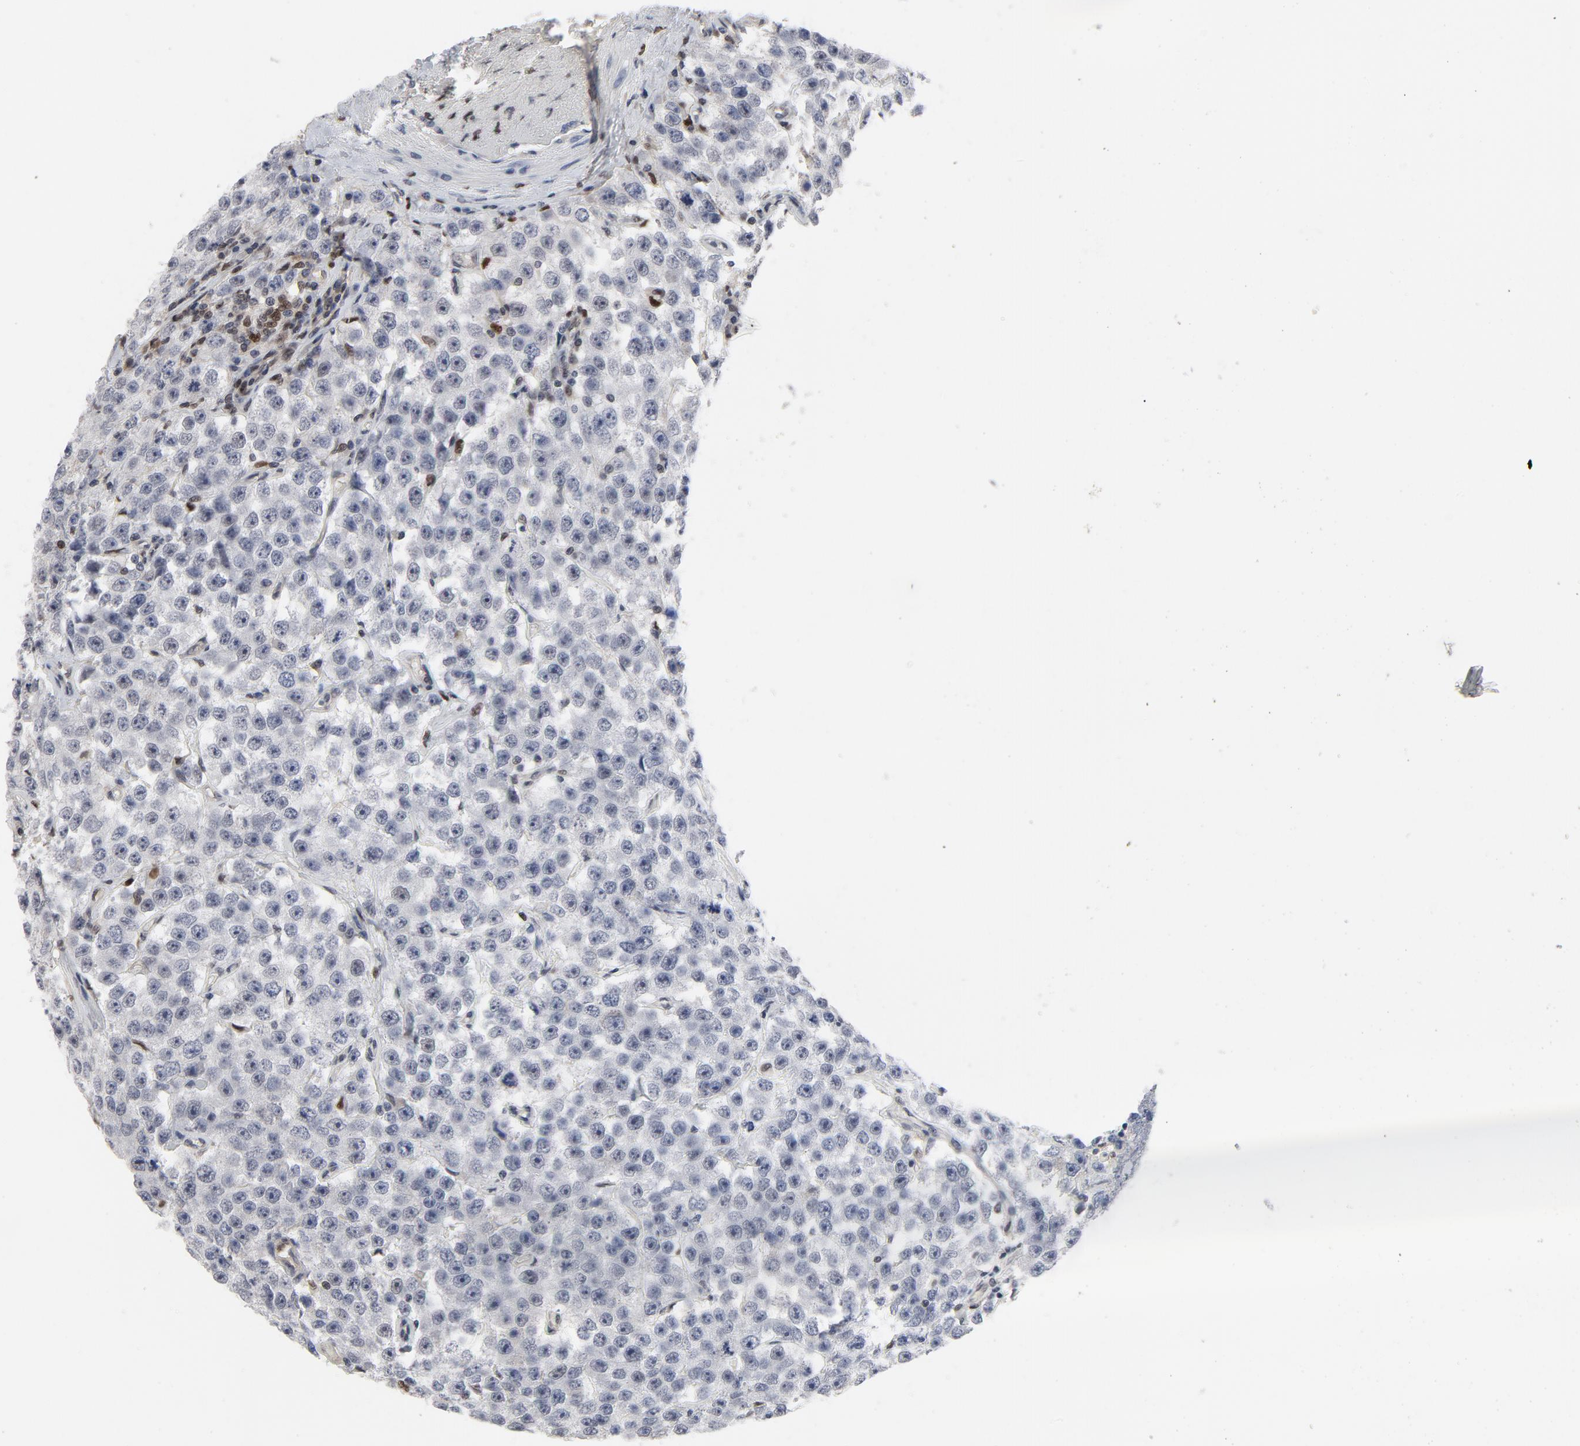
{"staining": {"intensity": "negative", "quantity": "none", "location": "none"}, "tissue": "testis cancer", "cell_type": "Tumor cells", "image_type": "cancer", "snomed": [{"axis": "morphology", "description": "Seminoma, NOS"}, {"axis": "topography", "description": "Testis"}], "caption": "Seminoma (testis) stained for a protein using immunohistochemistry displays no positivity tumor cells.", "gene": "NFKB1", "patient": {"sex": "male", "age": 52}}